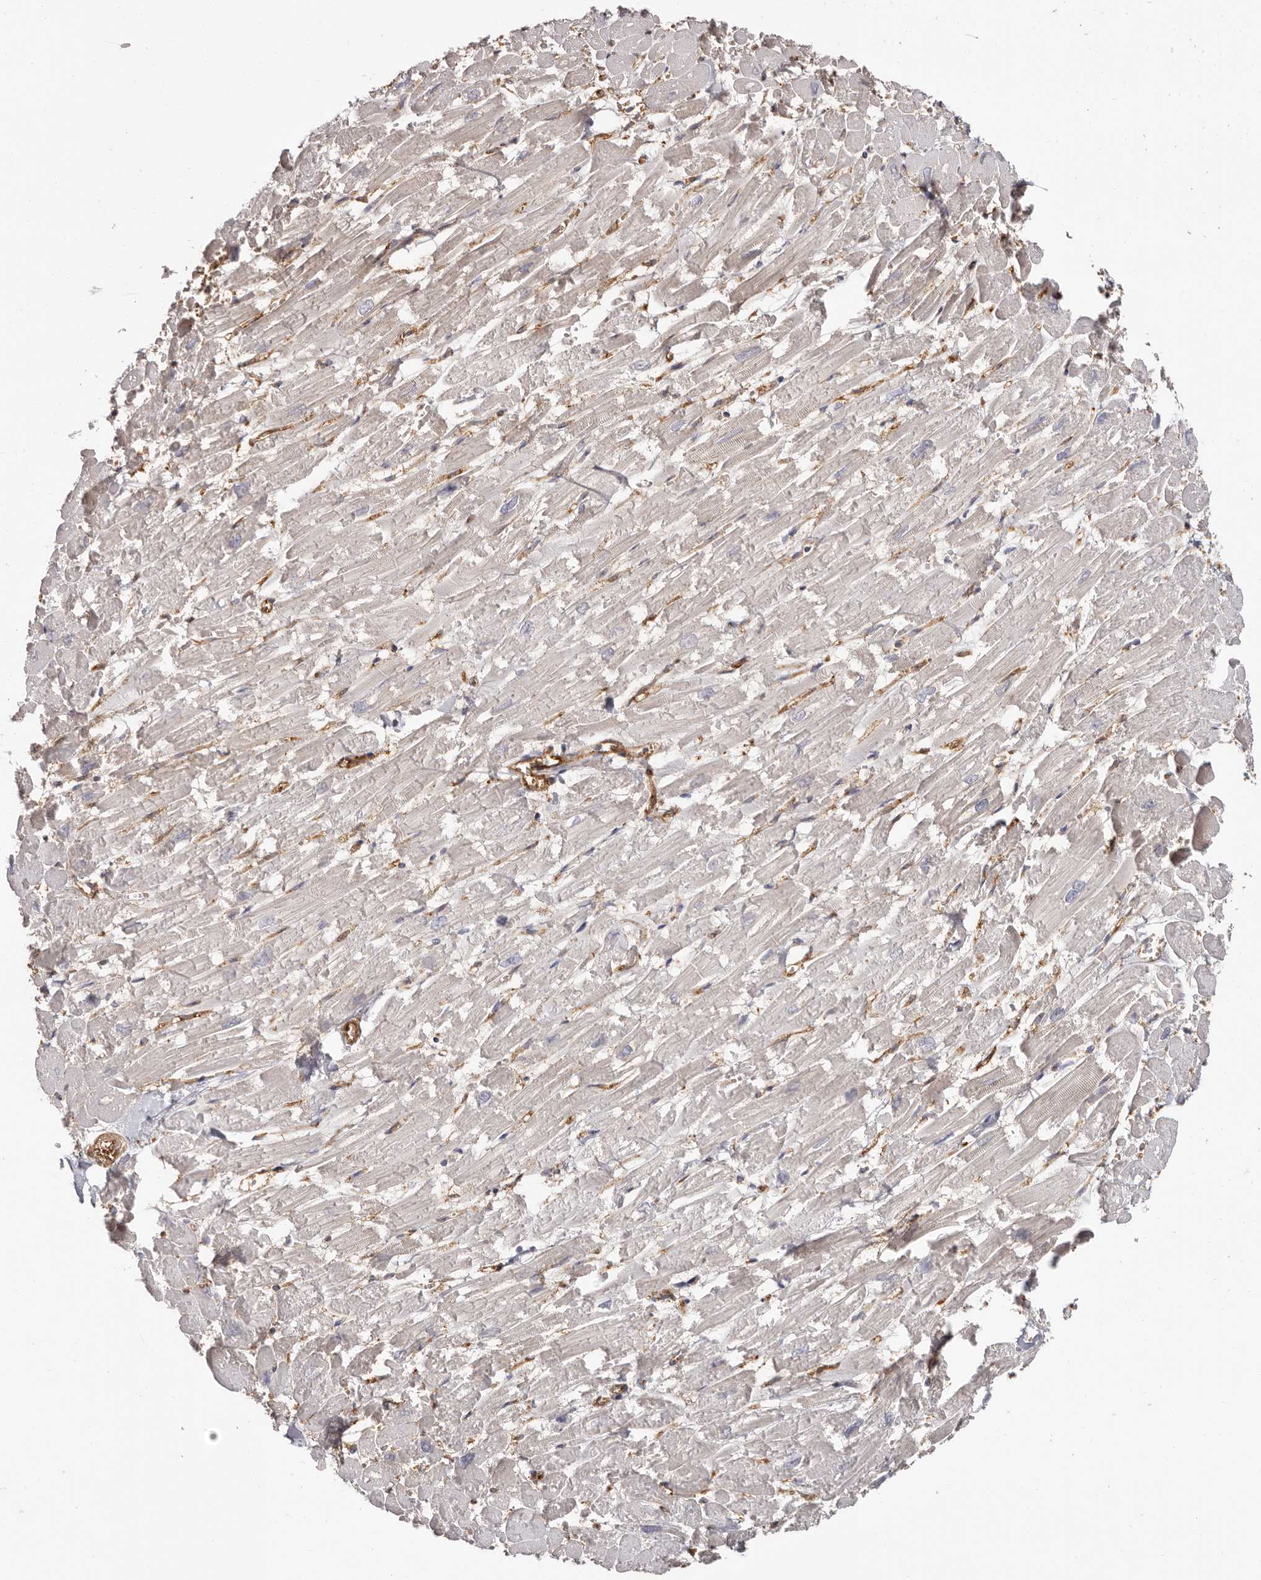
{"staining": {"intensity": "negative", "quantity": "none", "location": "none"}, "tissue": "heart muscle", "cell_type": "Cardiomyocytes", "image_type": "normal", "snomed": [{"axis": "morphology", "description": "Normal tissue, NOS"}, {"axis": "topography", "description": "Heart"}], "caption": "This is a micrograph of immunohistochemistry (IHC) staining of benign heart muscle, which shows no positivity in cardiomyocytes.", "gene": "LAP3", "patient": {"sex": "male", "age": 54}}